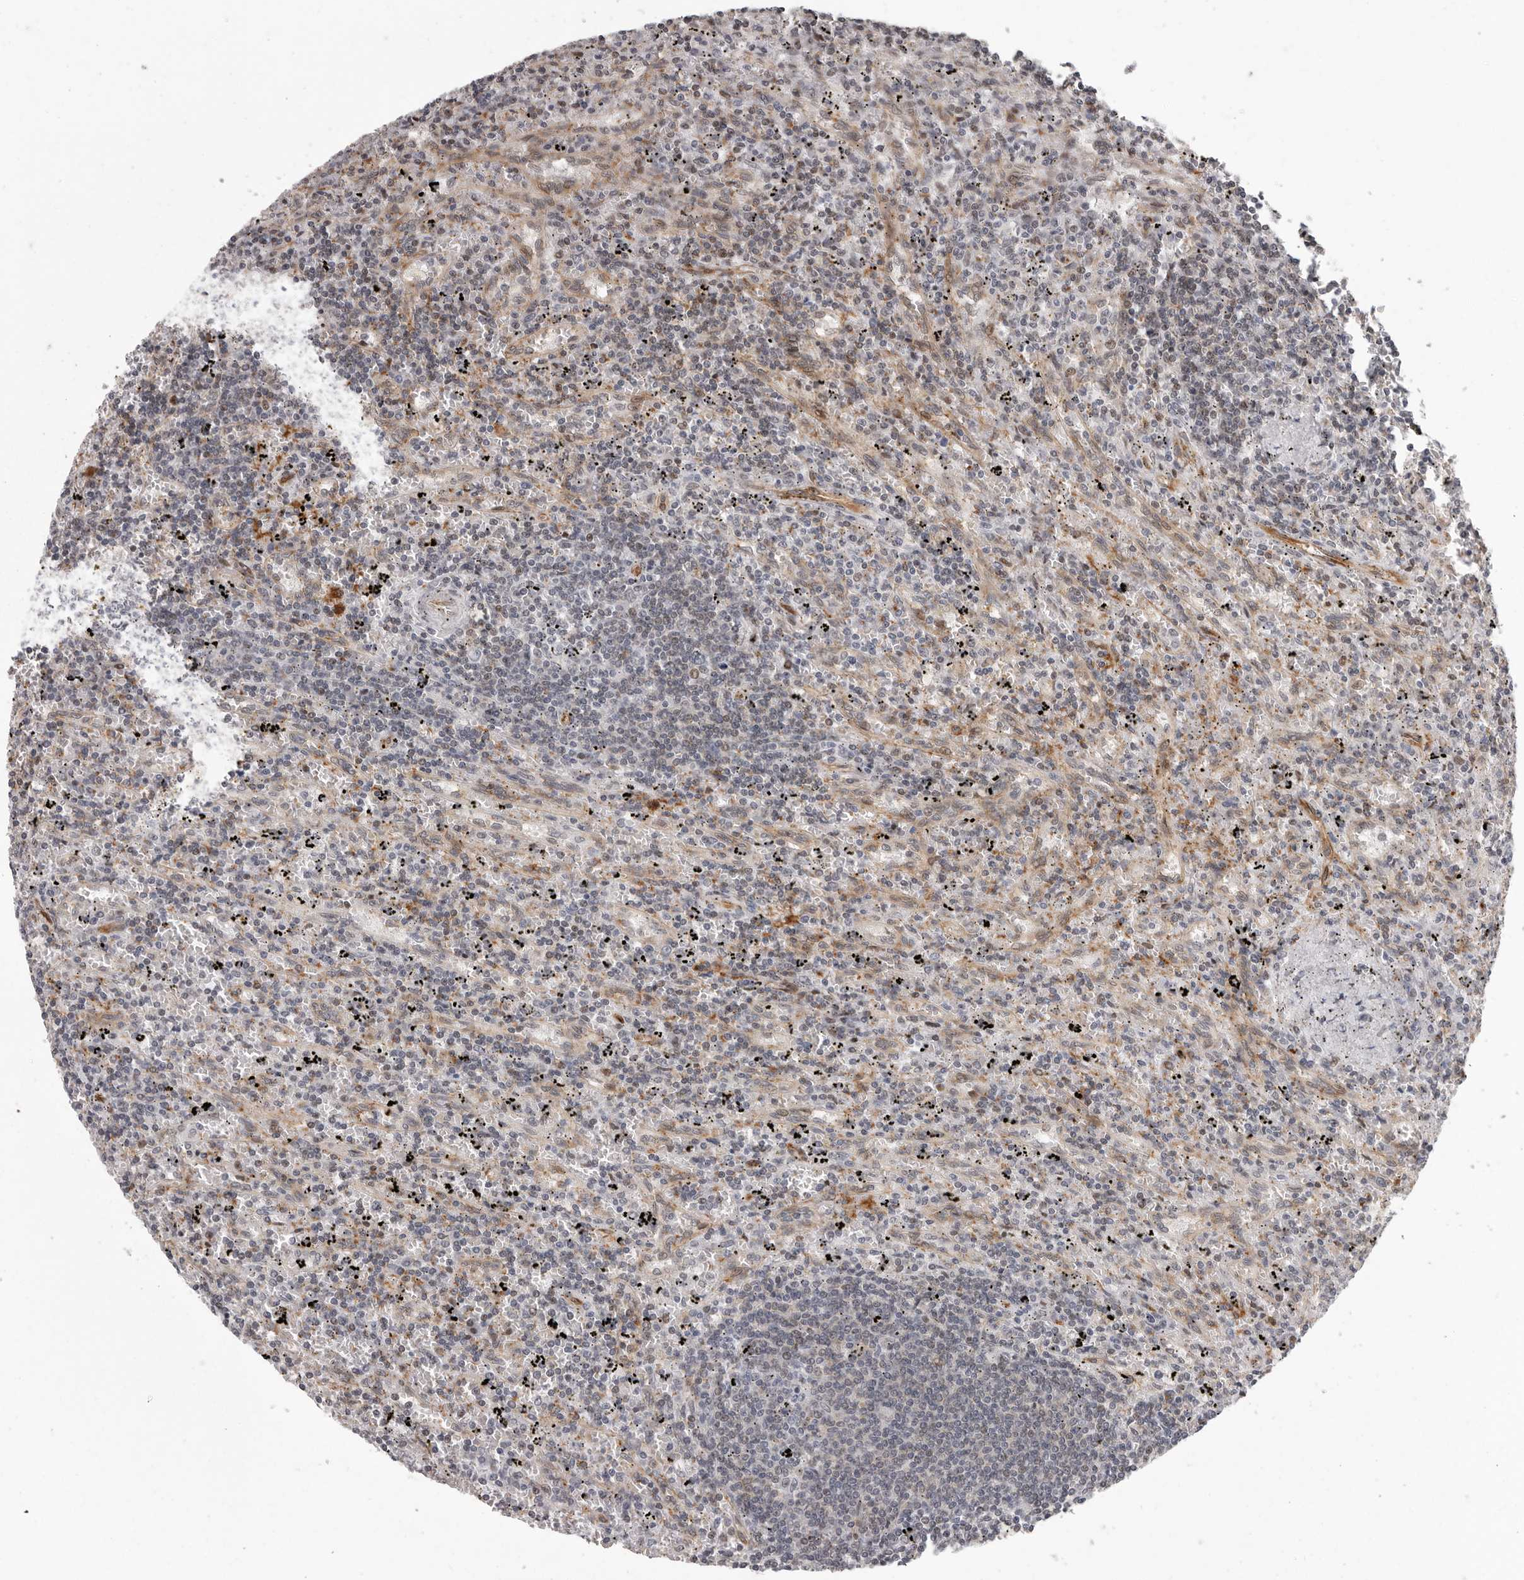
{"staining": {"intensity": "negative", "quantity": "none", "location": "none"}, "tissue": "lymphoma", "cell_type": "Tumor cells", "image_type": "cancer", "snomed": [{"axis": "morphology", "description": "Malignant lymphoma, non-Hodgkin's type, Low grade"}, {"axis": "topography", "description": "Spleen"}], "caption": "This is an immunohistochemistry micrograph of human lymphoma. There is no staining in tumor cells.", "gene": "RALGPS2", "patient": {"sex": "male", "age": 76}}